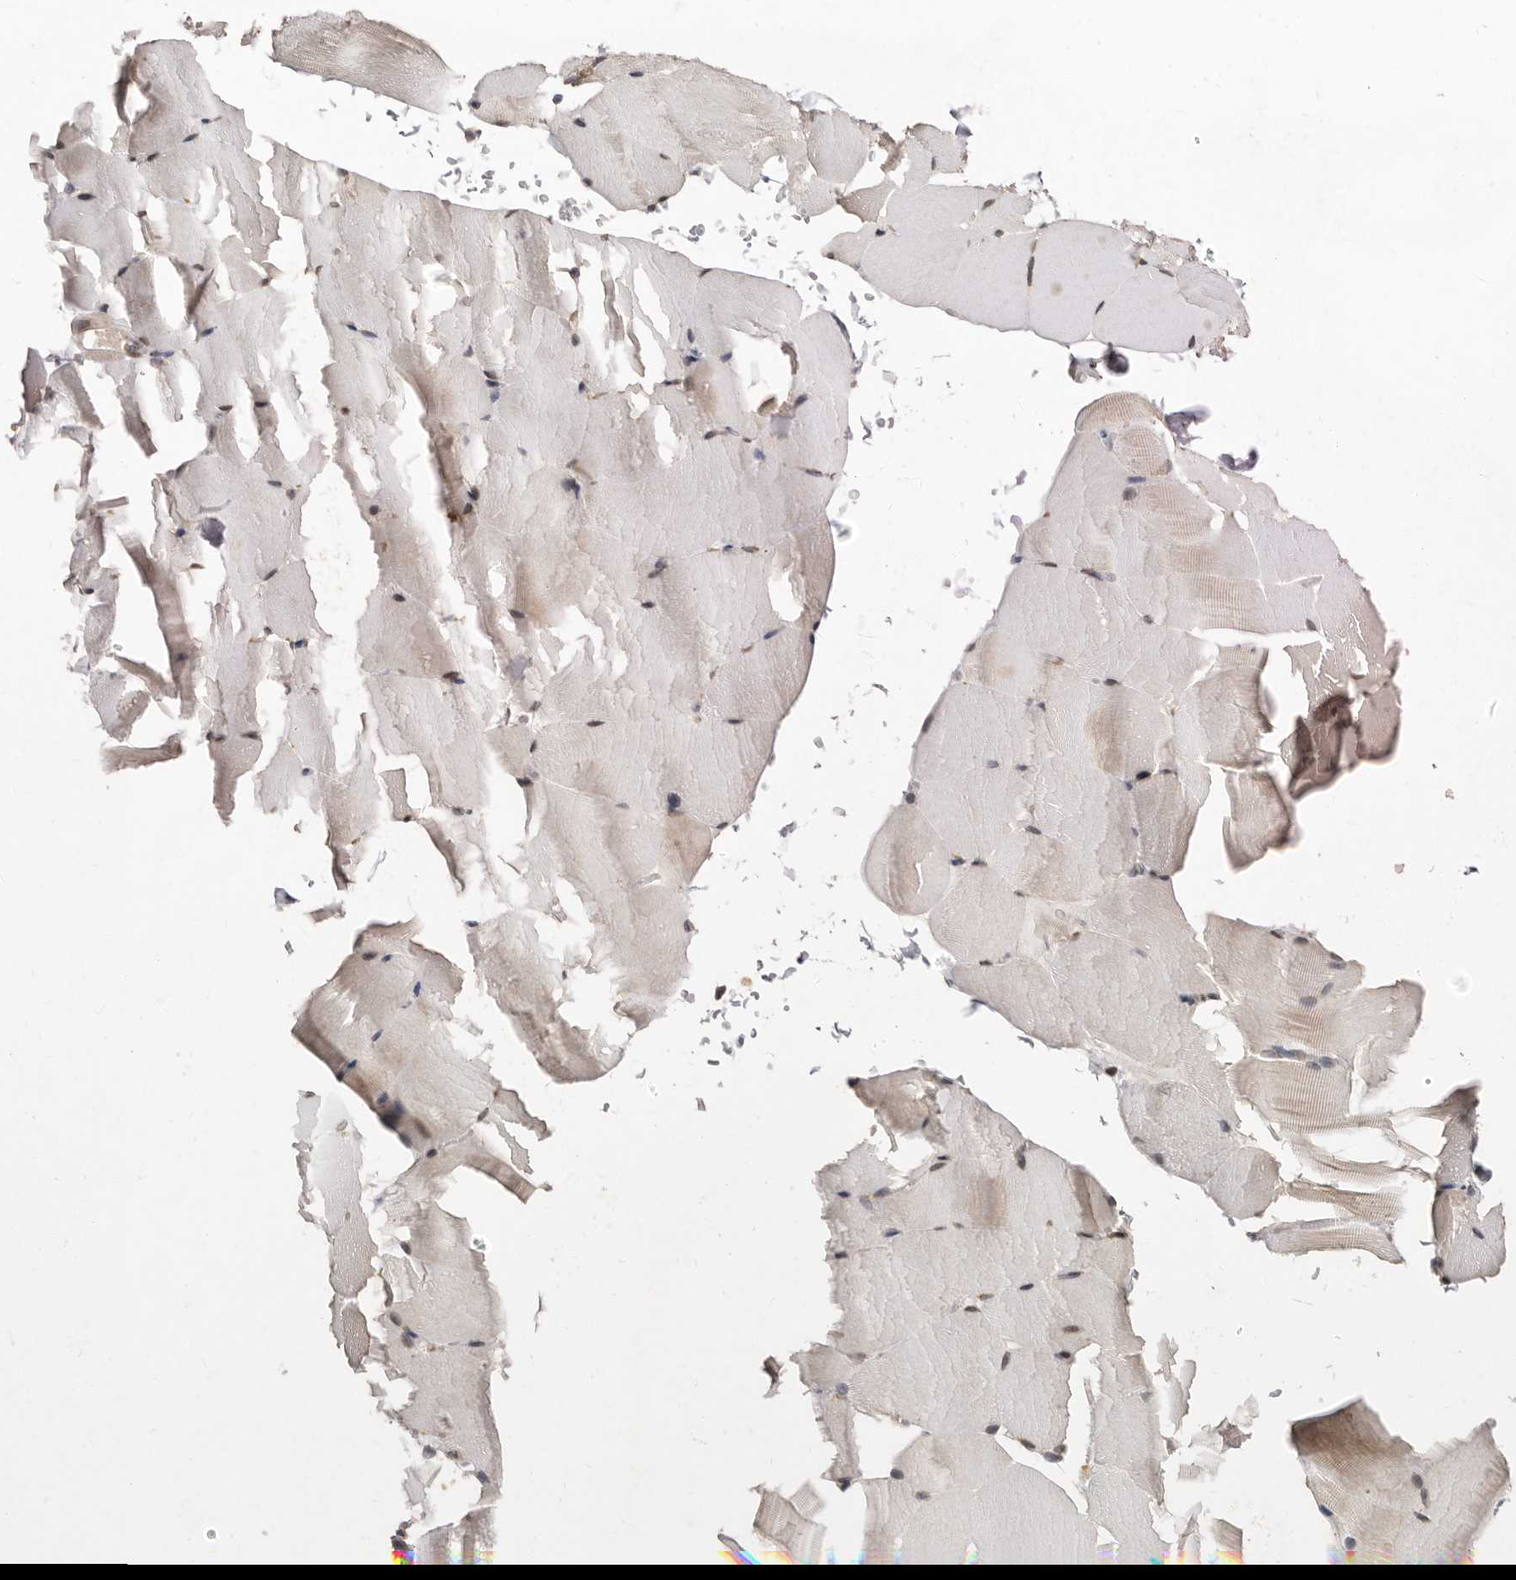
{"staining": {"intensity": "weak", "quantity": "<25%", "location": "cytoplasmic/membranous"}, "tissue": "skeletal muscle", "cell_type": "Myocytes", "image_type": "normal", "snomed": [{"axis": "morphology", "description": "Normal tissue, NOS"}, {"axis": "topography", "description": "Skeletal muscle"}, {"axis": "topography", "description": "Parathyroid gland"}], "caption": "Benign skeletal muscle was stained to show a protein in brown. There is no significant expression in myocytes. (Stains: DAB (3,3'-diaminobenzidine) immunohistochemistry with hematoxylin counter stain, Microscopy: brightfield microscopy at high magnification).", "gene": "SULT1E1", "patient": {"sex": "female", "age": 37}}